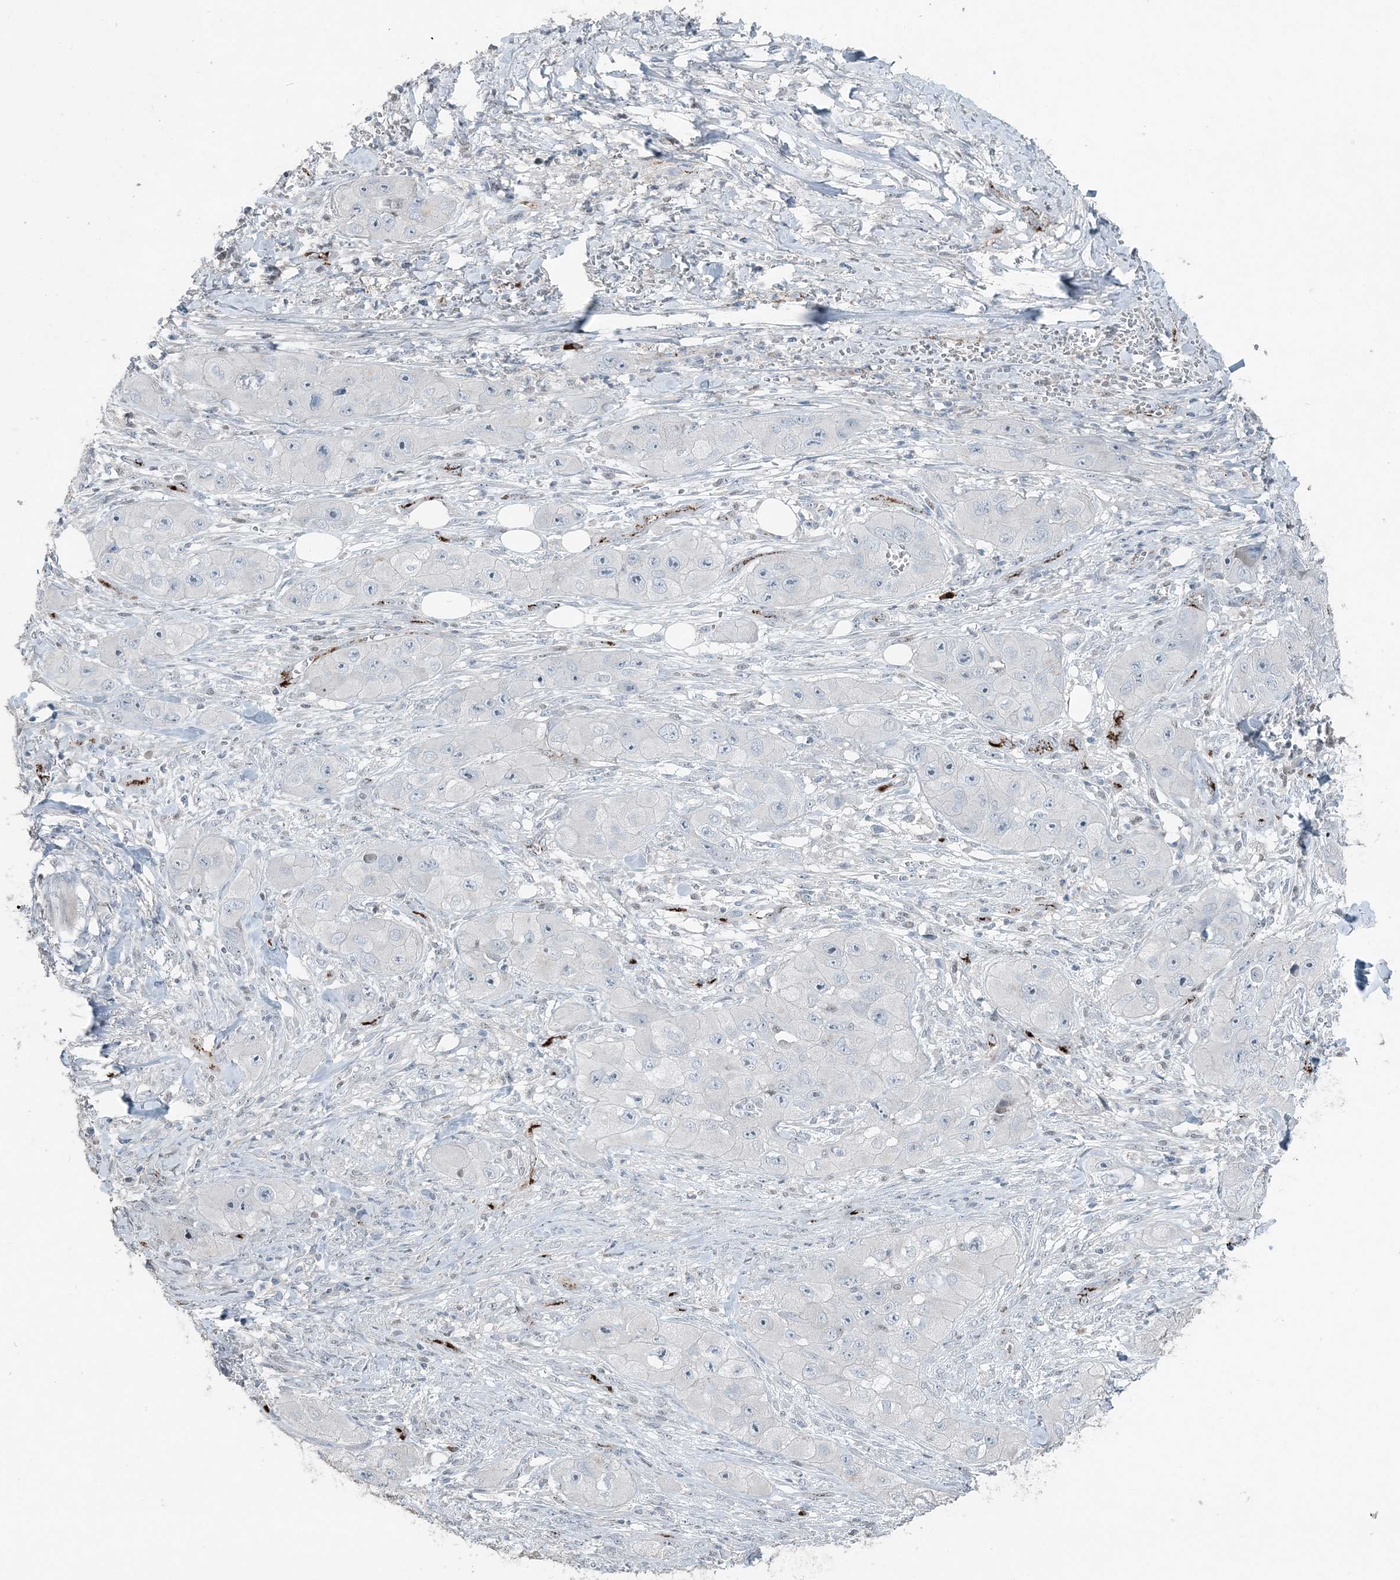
{"staining": {"intensity": "negative", "quantity": "none", "location": "none"}, "tissue": "skin cancer", "cell_type": "Tumor cells", "image_type": "cancer", "snomed": [{"axis": "morphology", "description": "Squamous cell carcinoma, NOS"}, {"axis": "topography", "description": "Skin"}, {"axis": "topography", "description": "Subcutis"}], "caption": "Tumor cells are negative for protein expression in human skin cancer.", "gene": "ELOVL7", "patient": {"sex": "male", "age": 73}}